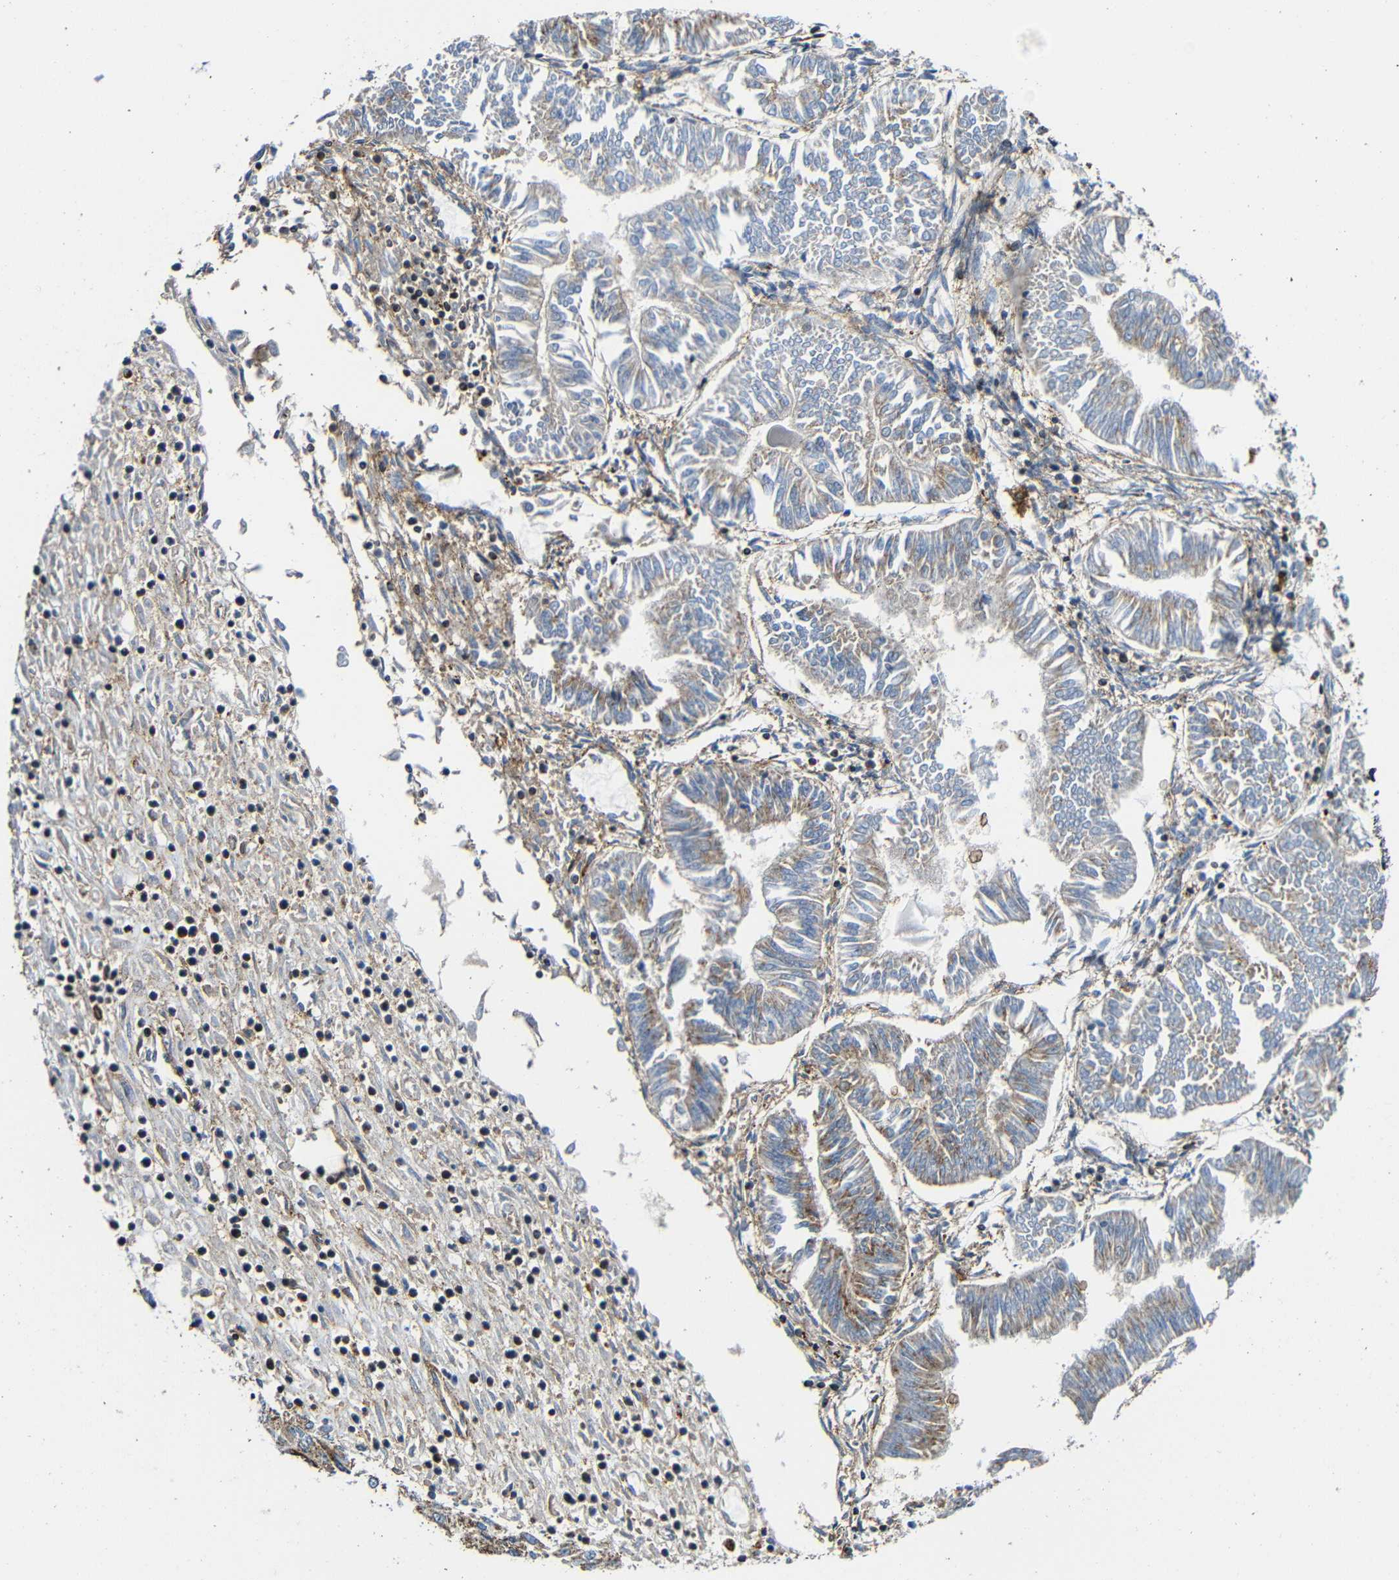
{"staining": {"intensity": "moderate", "quantity": "25%-75%", "location": "cytoplasmic/membranous"}, "tissue": "endometrial cancer", "cell_type": "Tumor cells", "image_type": "cancer", "snomed": [{"axis": "morphology", "description": "Adenocarcinoma, NOS"}, {"axis": "topography", "description": "Endometrium"}], "caption": "Endometrial cancer (adenocarcinoma) stained with a brown dye reveals moderate cytoplasmic/membranous positive staining in approximately 25%-75% of tumor cells.", "gene": "IGSF10", "patient": {"sex": "female", "age": 53}}